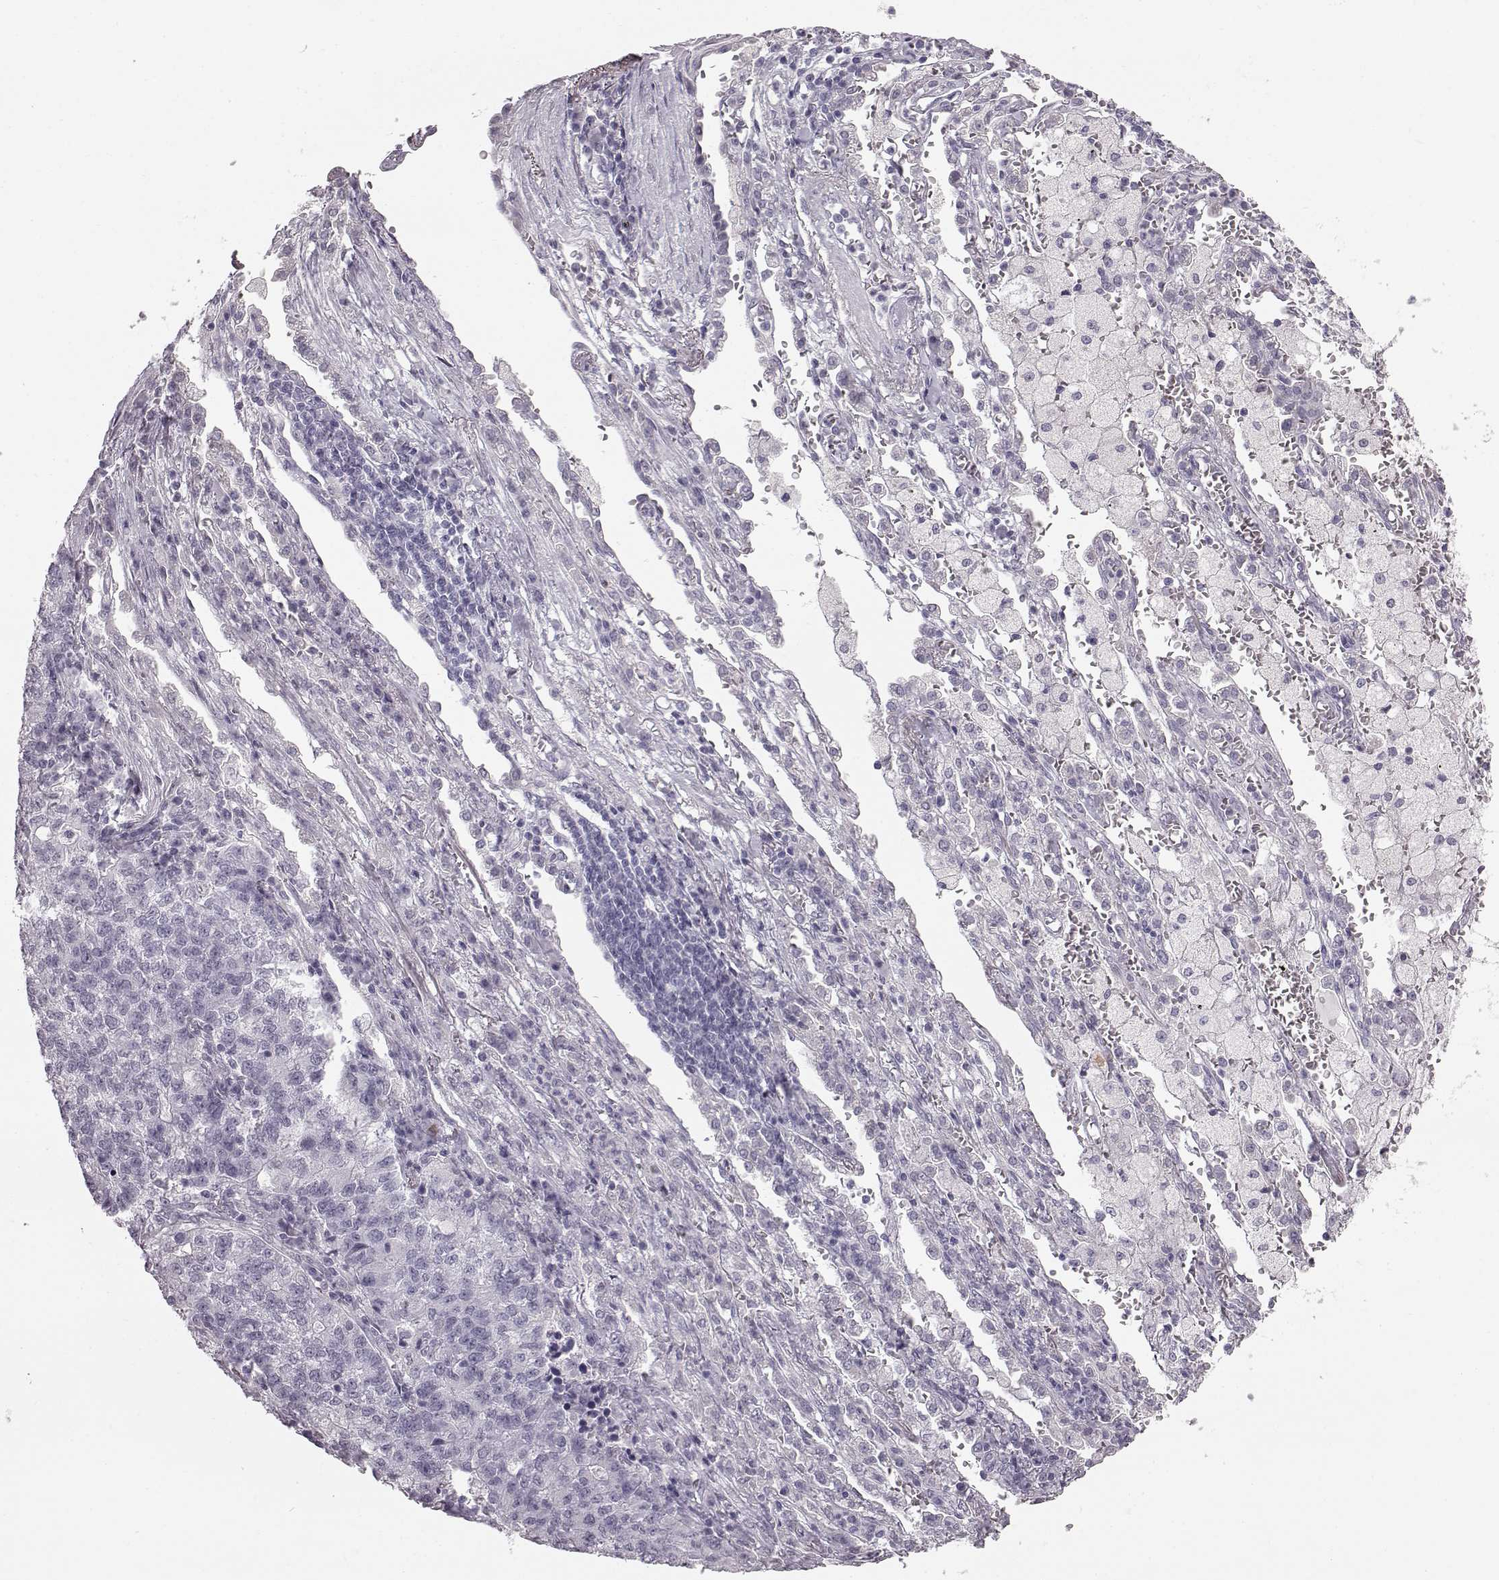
{"staining": {"intensity": "negative", "quantity": "none", "location": "none"}, "tissue": "lung cancer", "cell_type": "Tumor cells", "image_type": "cancer", "snomed": [{"axis": "morphology", "description": "Adenocarcinoma, NOS"}, {"axis": "topography", "description": "Lung"}], "caption": "IHC image of neoplastic tissue: lung cancer (adenocarcinoma) stained with DAB (3,3'-diaminobenzidine) displays no significant protein positivity in tumor cells. (DAB IHC visualized using brightfield microscopy, high magnification).", "gene": "TCHHL1", "patient": {"sex": "male", "age": 57}}